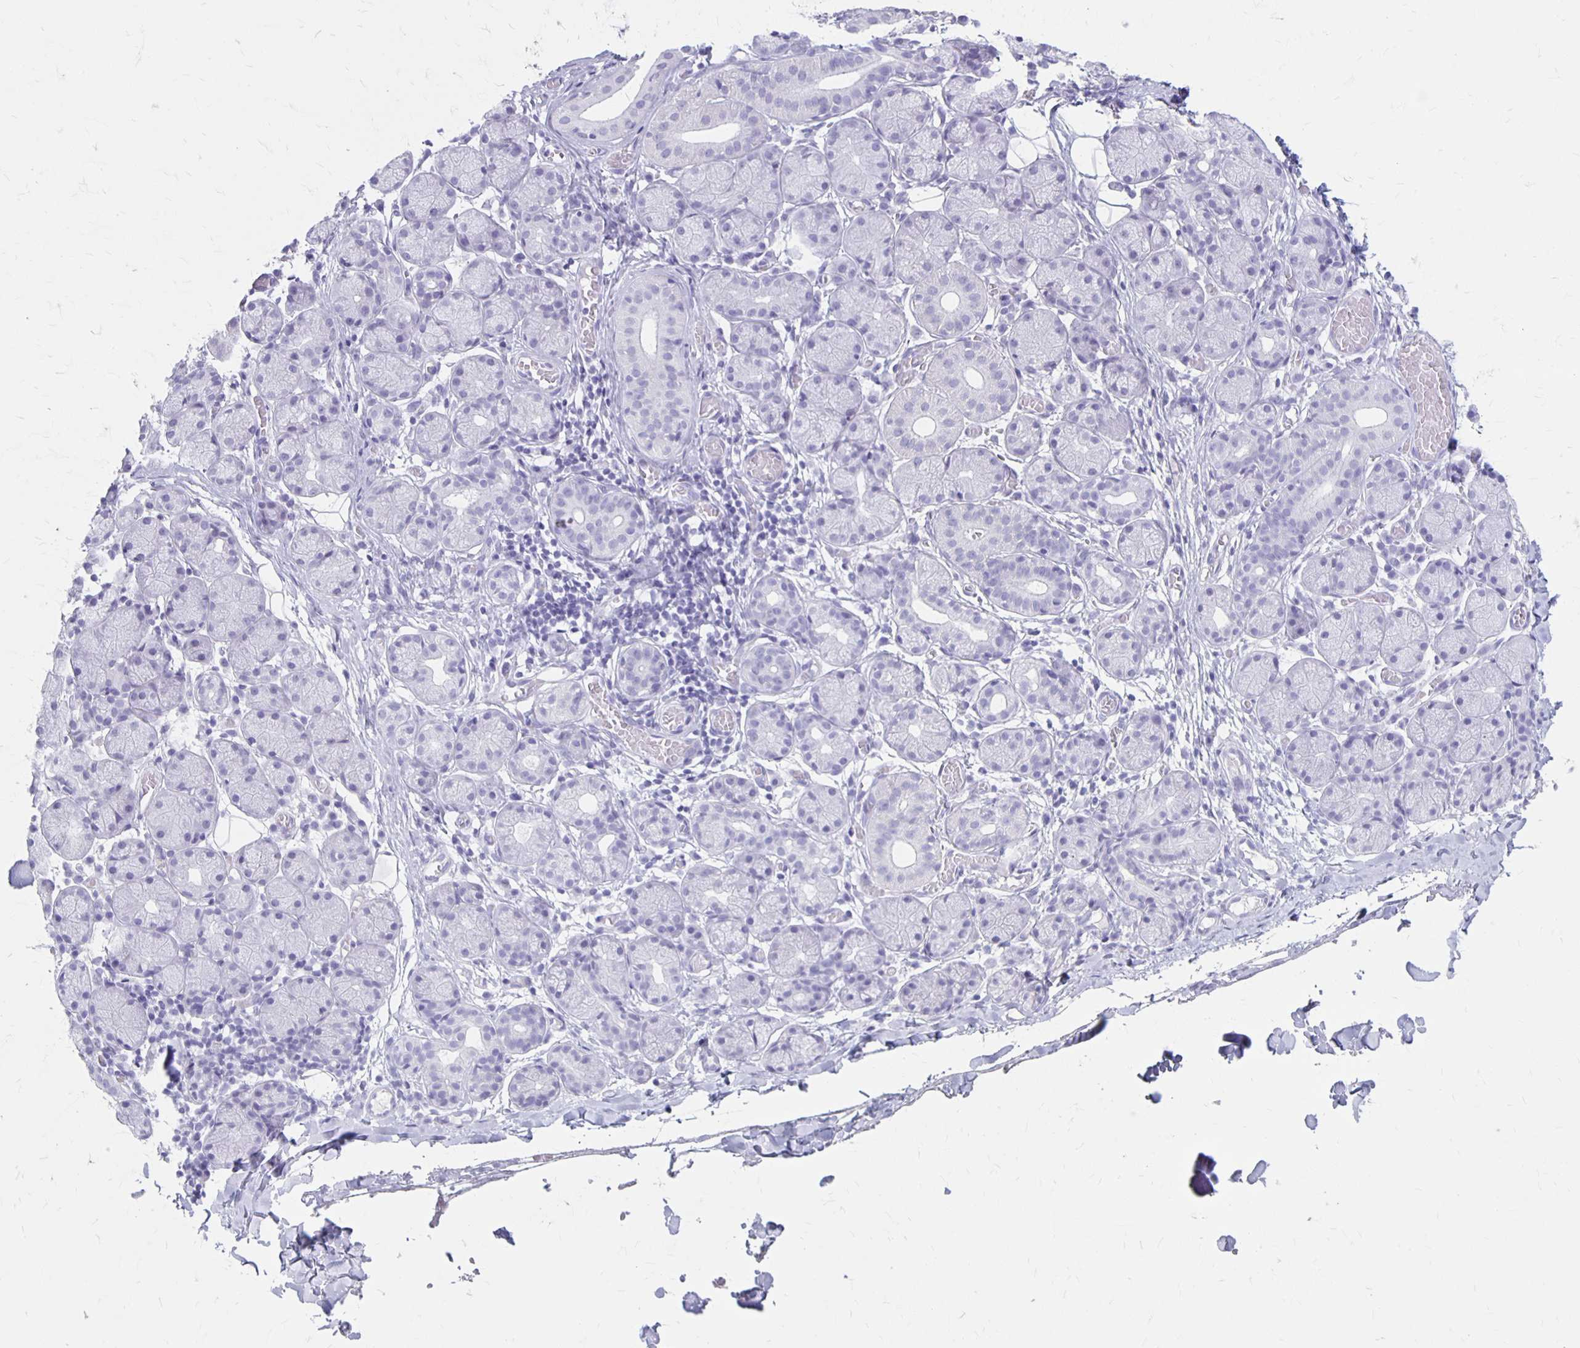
{"staining": {"intensity": "negative", "quantity": "none", "location": "none"}, "tissue": "salivary gland", "cell_type": "Glandular cells", "image_type": "normal", "snomed": [{"axis": "morphology", "description": "Normal tissue, NOS"}, {"axis": "topography", "description": "Salivary gland"}], "caption": "Immunohistochemistry (IHC) photomicrograph of normal salivary gland: salivary gland stained with DAB (3,3'-diaminobenzidine) displays no significant protein expression in glandular cells.", "gene": "MAGEC2", "patient": {"sex": "female", "age": 24}}